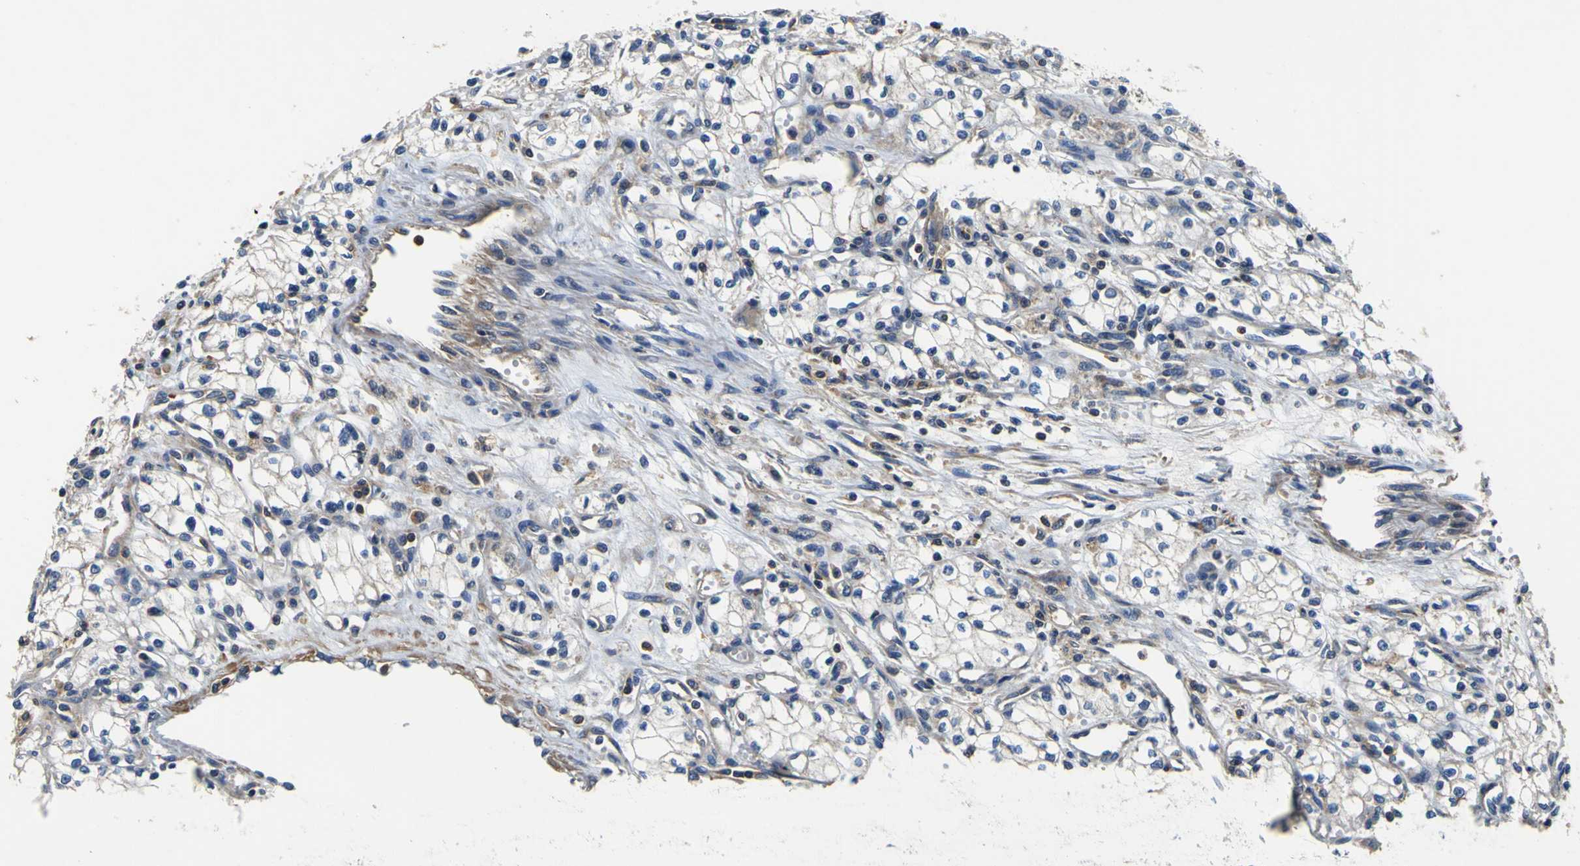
{"staining": {"intensity": "negative", "quantity": "none", "location": "none"}, "tissue": "renal cancer", "cell_type": "Tumor cells", "image_type": "cancer", "snomed": [{"axis": "morphology", "description": "Normal tissue, NOS"}, {"axis": "morphology", "description": "Adenocarcinoma, NOS"}, {"axis": "topography", "description": "Kidney"}], "caption": "Immunohistochemistry photomicrograph of human renal adenocarcinoma stained for a protein (brown), which displays no staining in tumor cells.", "gene": "CNR2", "patient": {"sex": "male", "age": 59}}